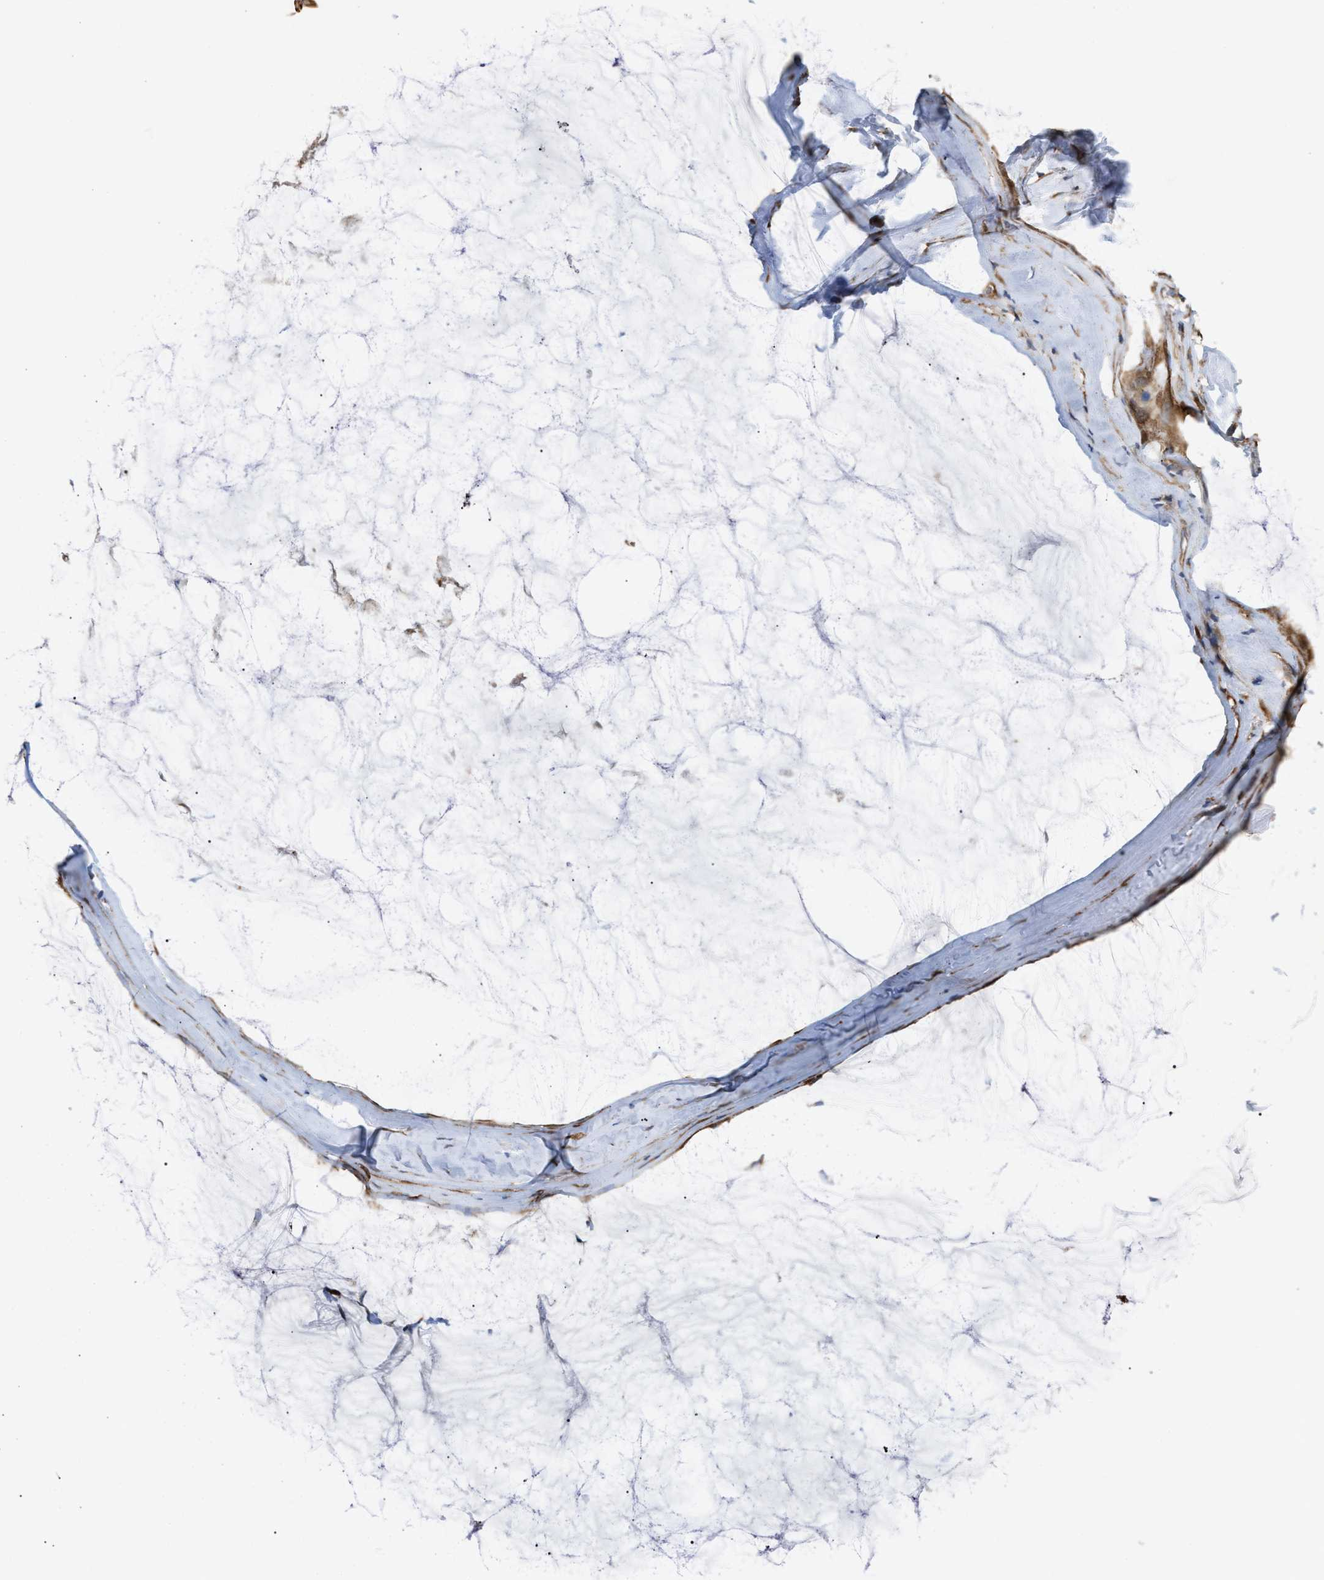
{"staining": {"intensity": "weak", "quantity": ">75%", "location": "cytoplasmic/membranous"}, "tissue": "ovarian cancer", "cell_type": "Tumor cells", "image_type": "cancer", "snomed": [{"axis": "morphology", "description": "Cystadenocarcinoma, mucinous, NOS"}, {"axis": "topography", "description": "Ovary"}], "caption": "High-power microscopy captured an immunohistochemistry micrograph of ovarian cancer (mucinous cystadenocarcinoma), revealing weak cytoplasmic/membranous staining in about >75% of tumor cells.", "gene": "EPS15L1", "patient": {"sex": "female", "age": 39}}